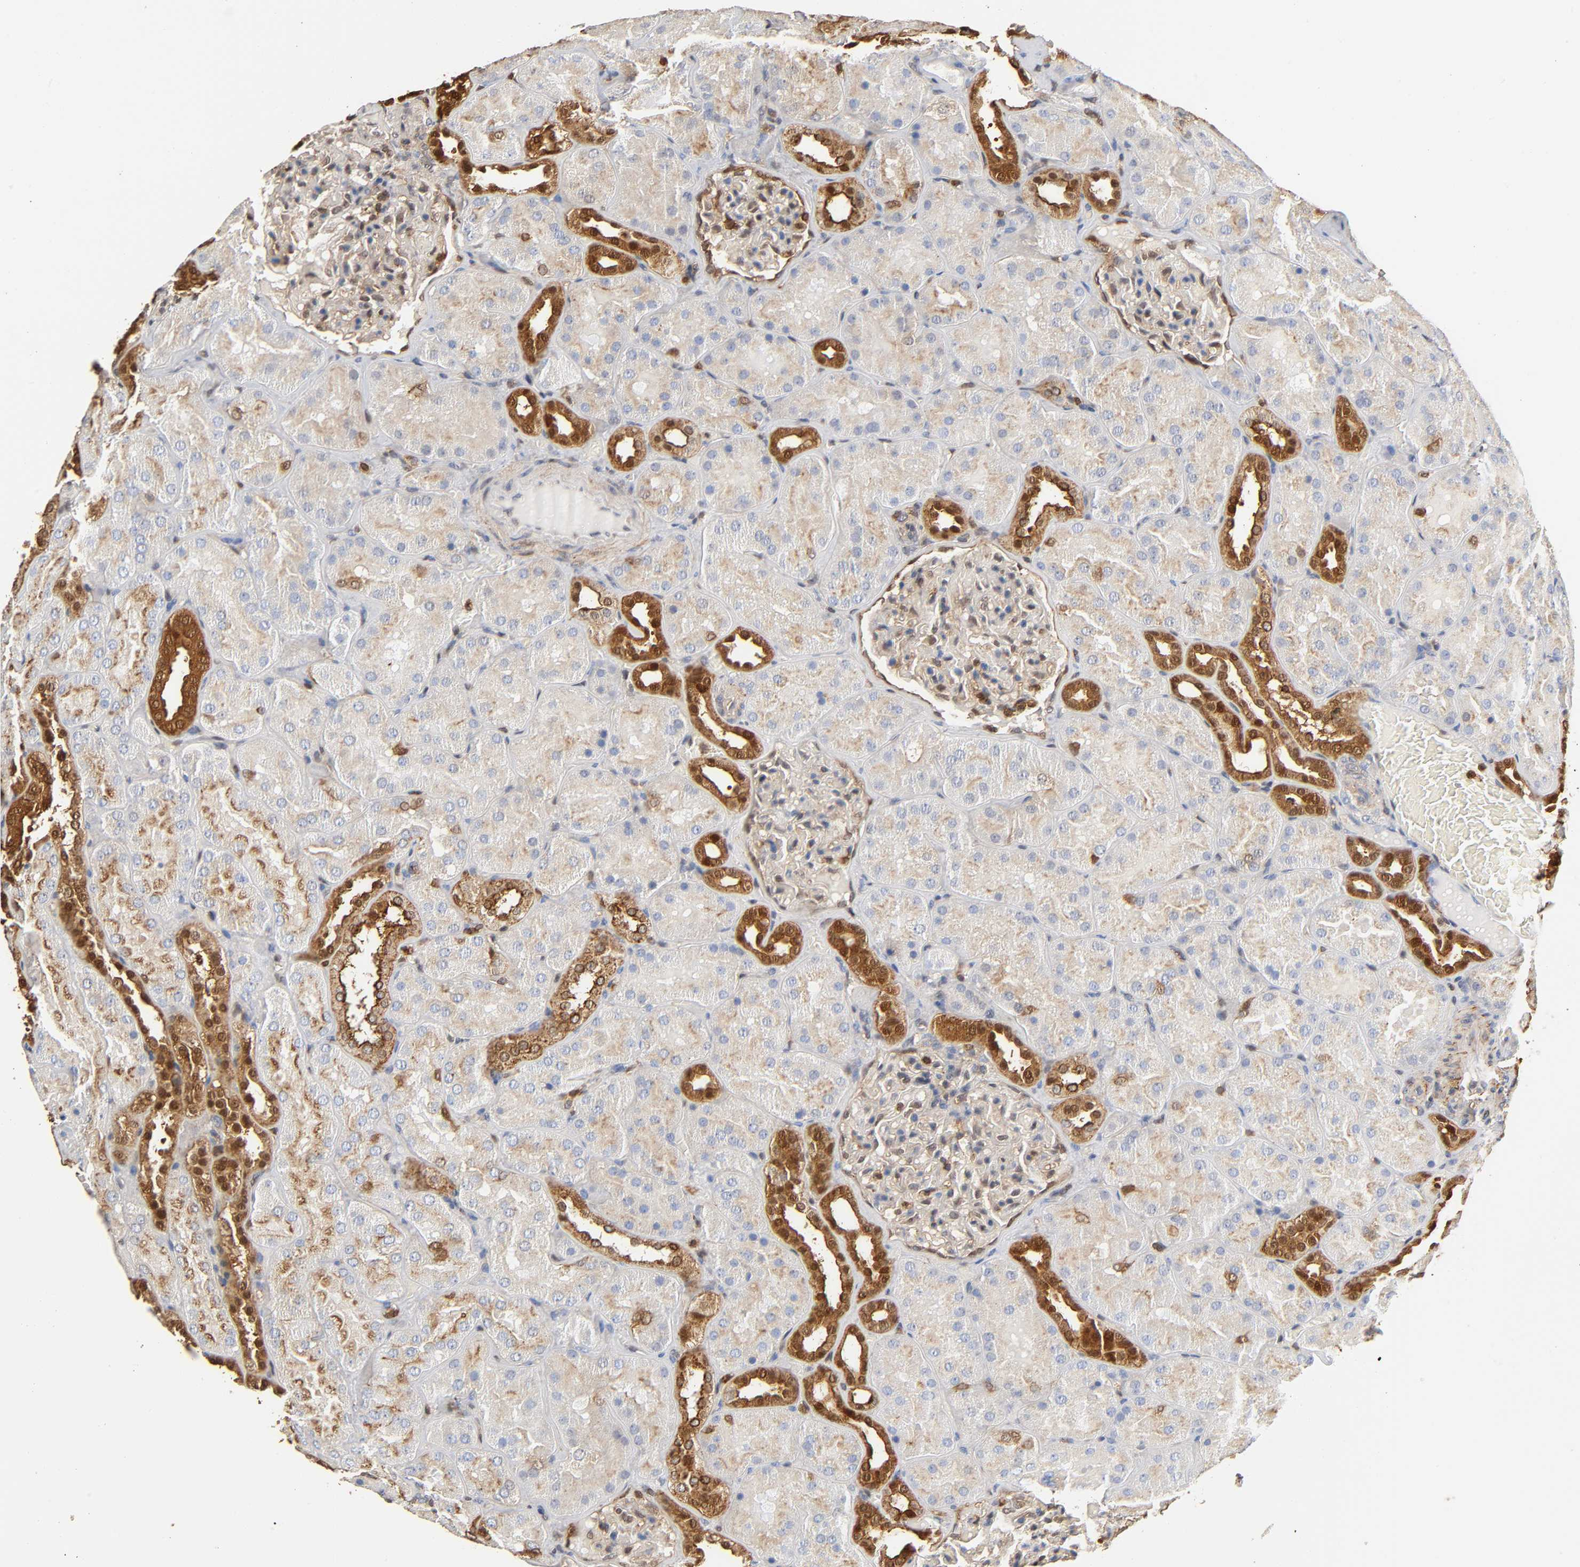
{"staining": {"intensity": "weak", "quantity": "25%-75%", "location": "cytoplasmic/membranous,nuclear"}, "tissue": "kidney", "cell_type": "Cells in glomeruli", "image_type": "normal", "snomed": [{"axis": "morphology", "description": "Normal tissue, NOS"}, {"axis": "topography", "description": "Kidney"}], "caption": "Protein expression analysis of benign human kidney reveals weak cytoplasmic/membranous,nuclear staining in approximately 25%-75% of cells in glomeruli. (brown staining indicates protein expression, while blue staining denotes nuclei).", "gene": "ANXA11", "patient": {"sex": "male", "age": 28}}